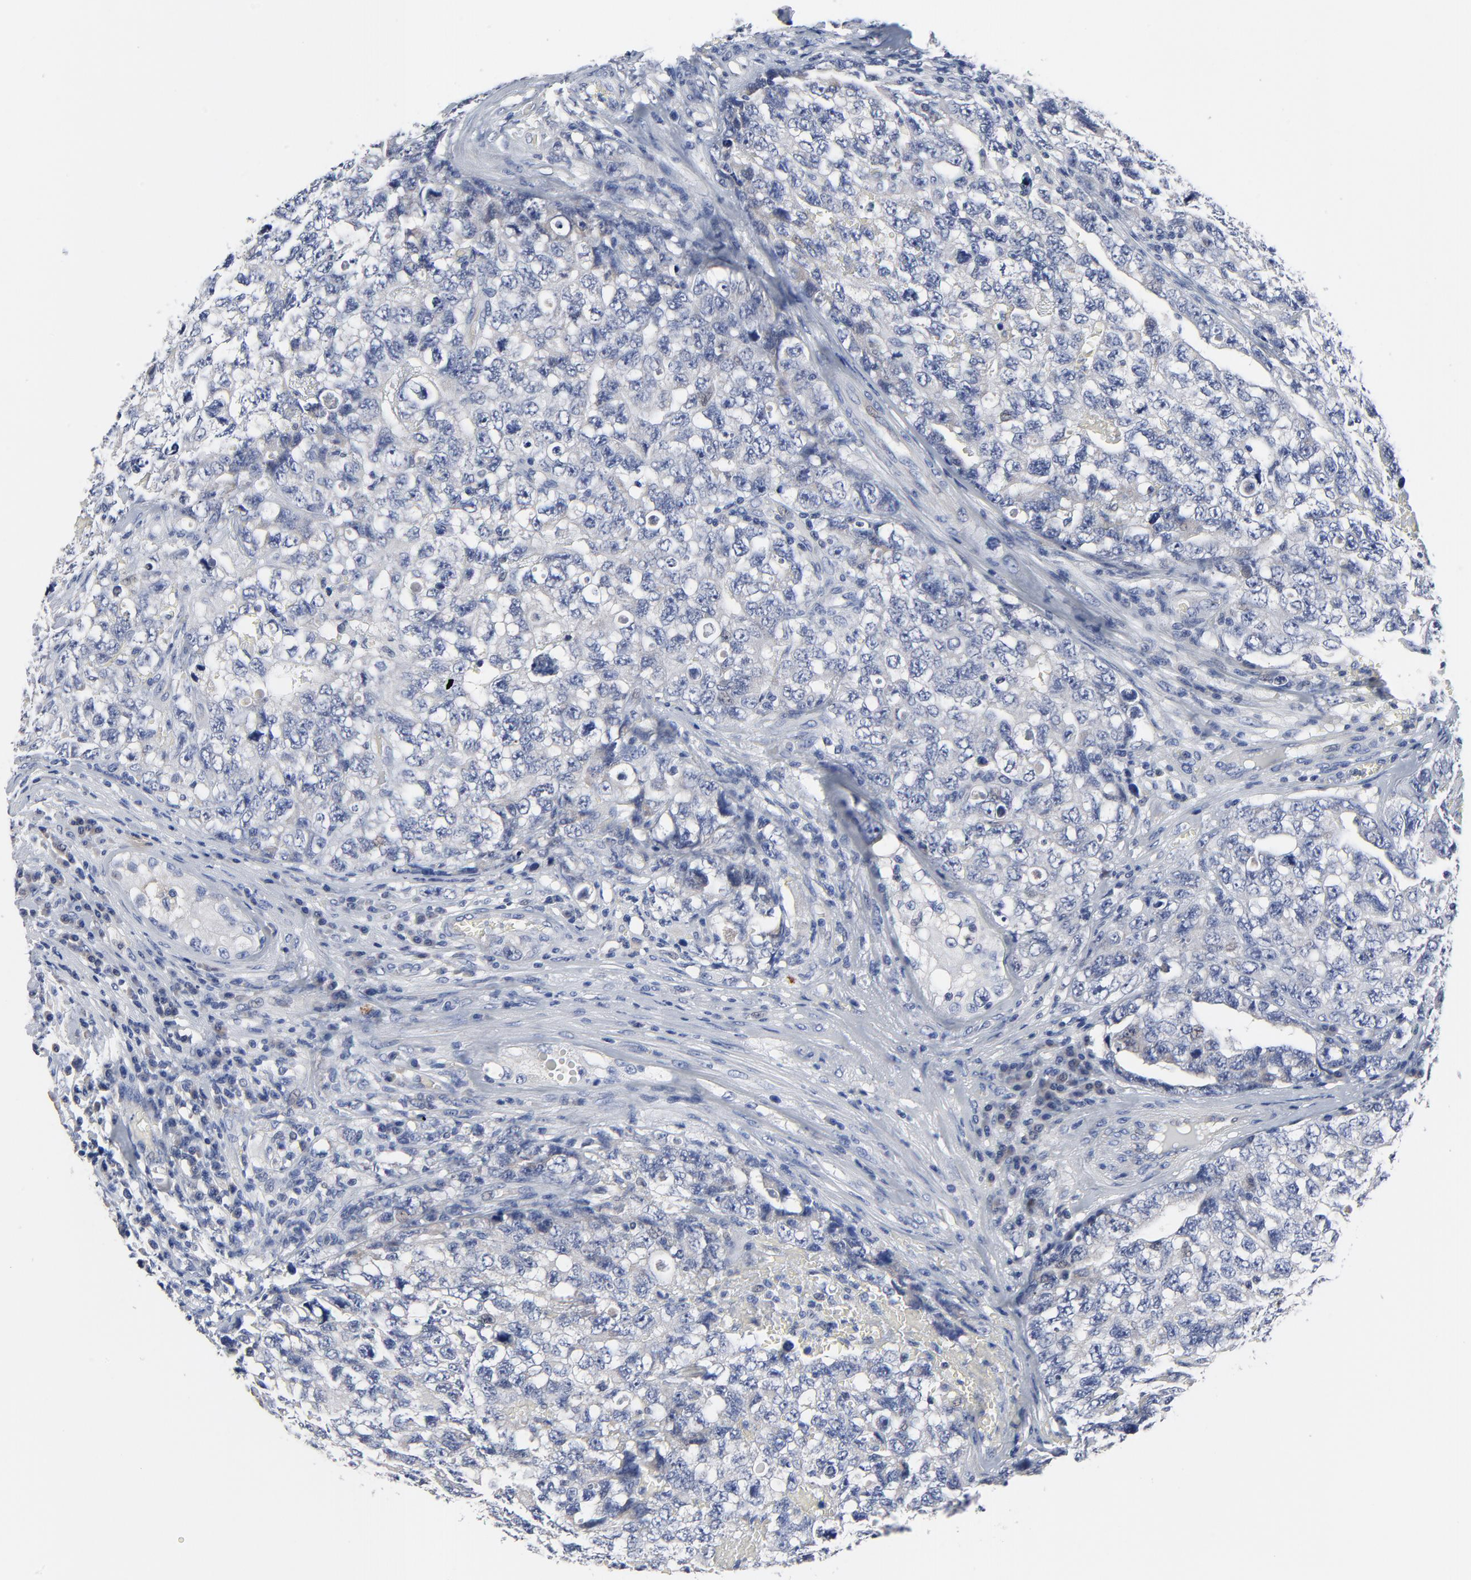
{"staining": {"intensity": "negative", "quantity": "none", "location": "none"}, "tissue": "testis cancer", "cell_type": "Tumor cells", "image_type": "cancer", "snomed": [{"axis": "morphology", "description": "Carcinoma, Embryonal, NOS"}, {"axis": "topography", "description": "Testis"}], "caption": "Immunohistochemistry (IHC) micrograph of human testis embryonal carcinoma stained for a protein (brown), which reveals no staining in tumor cells. (DAB IHC visualized using brightfield microscopy, high magnification).", "gene": "FBXL5", "patient": {"sex": "male", "age": 31}}